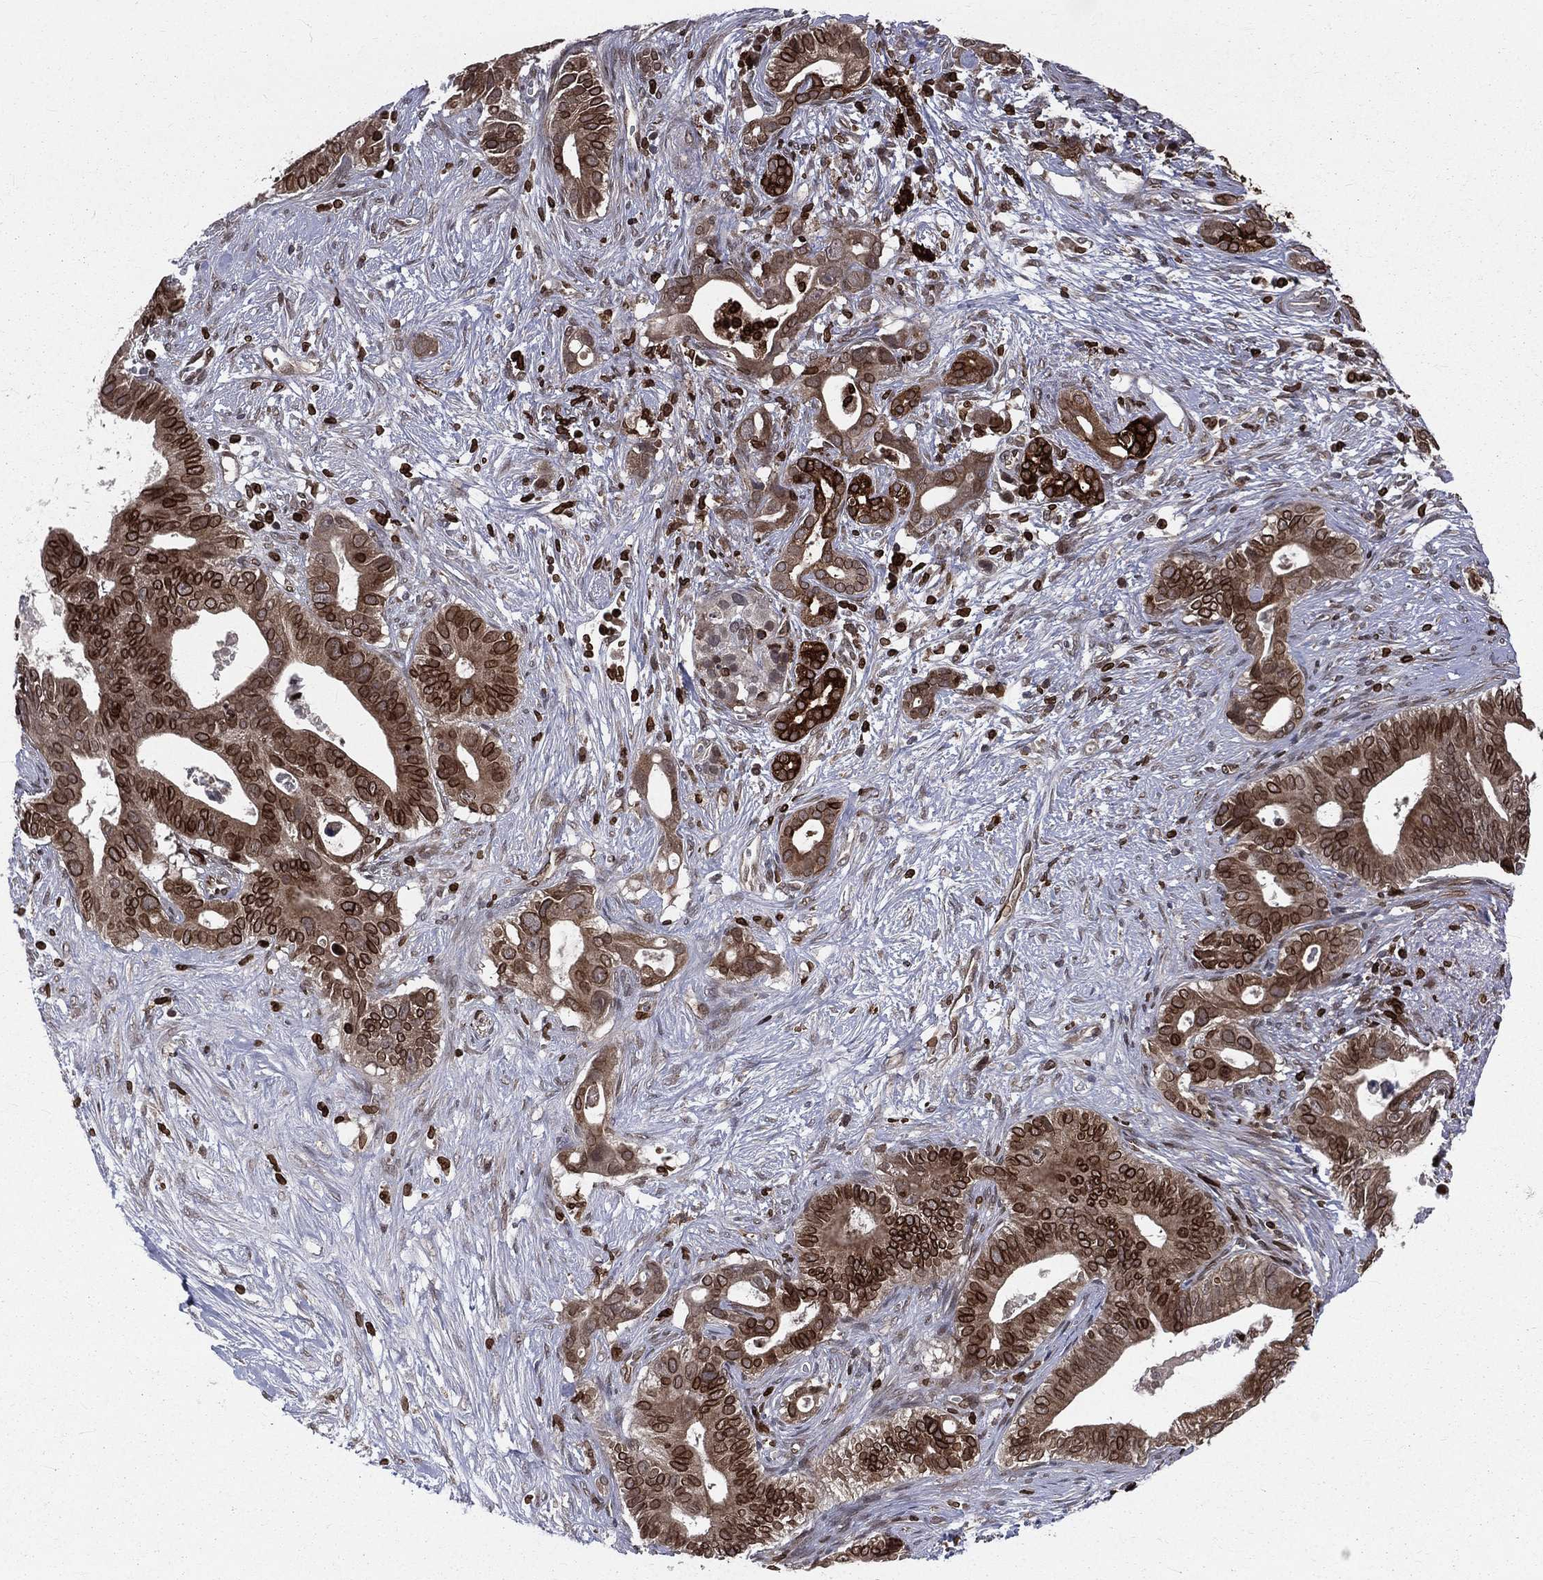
{"staining": {"intensity": "strong", "quantity": "25%-75%", "location": "cytoplasmic/membranous,nuclear"}, "tissue": "pancreatic cancer", "cell_type": "Tumor cells", "image_type": "cancer", "snomed": [{"axis": "morphology", "description": "Adenocarcinoma, NOS"}, {"axis": "topography", "description": "Pancreas"}], "caption": "This photomicrograph shows immunohistochemistry (IHC) staining of human pancreatic cancer (adenocarcinoma), with high strong cytoplasmic/membranous and nuclear positivity in about 25%-75% of tumor cells.", "gene": "LBR", "patient": {"sex": "male", "age": 61}}